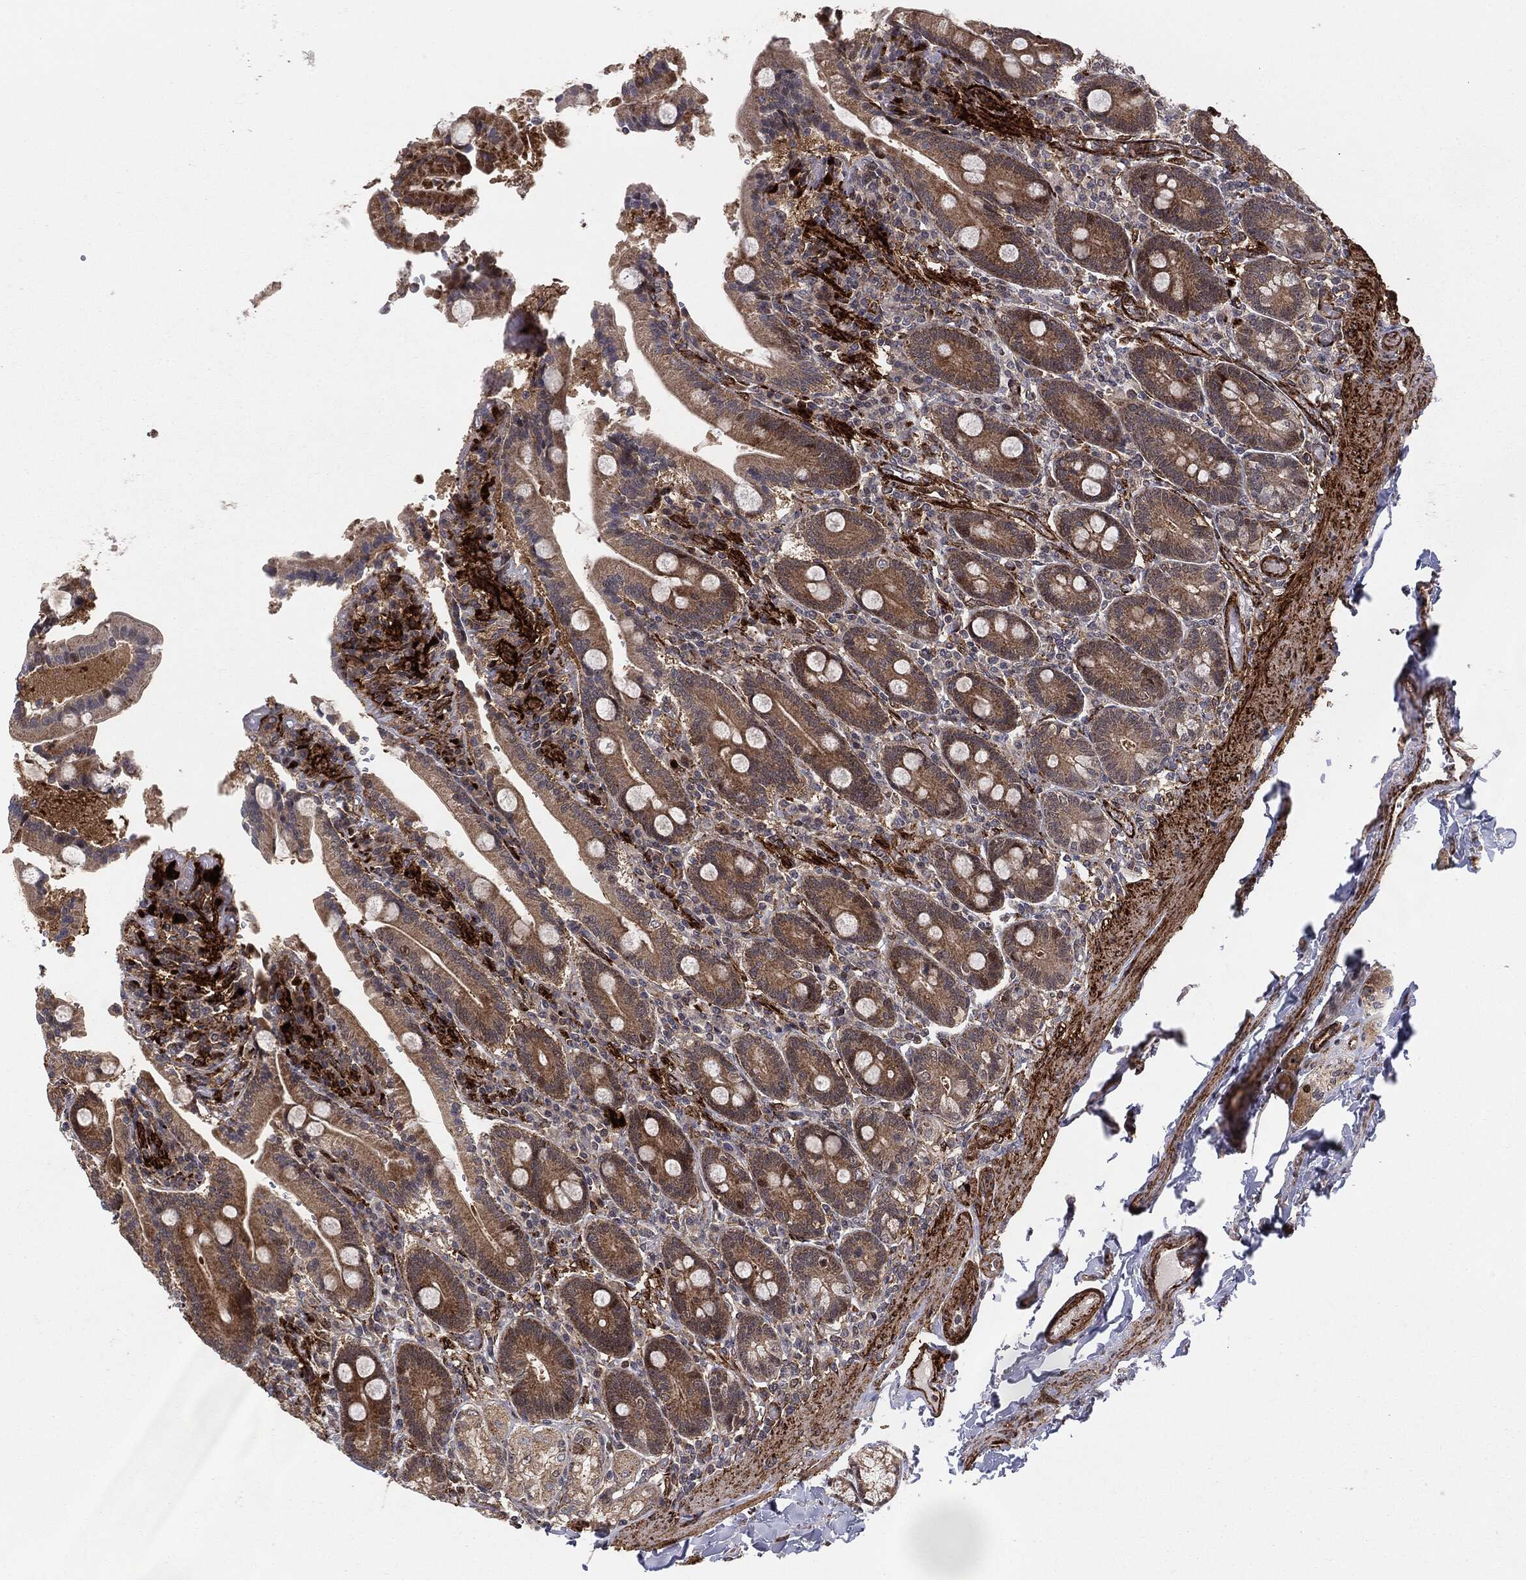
{"staining": {"intensity": "moderate", "quantity": ">75%", "location": "cytoplasmic/membranous"}, "tissue": "duodenum", "cell_type": "Glandular cells", "image_type": "normal", "snomed": [{"axis": "morphology", "description": "Normal tissue, NOS"}, {"axis": "topography", "description": "Duodenum"}], "caption": "This micrograph reveals IHC staining of benign human duodenum, with medium moderate cytoplasmic/membranous expression in approximately >75% of glandular cells.", "gene": "PTEN", "patient": {"sex": "female", "age": 62}}